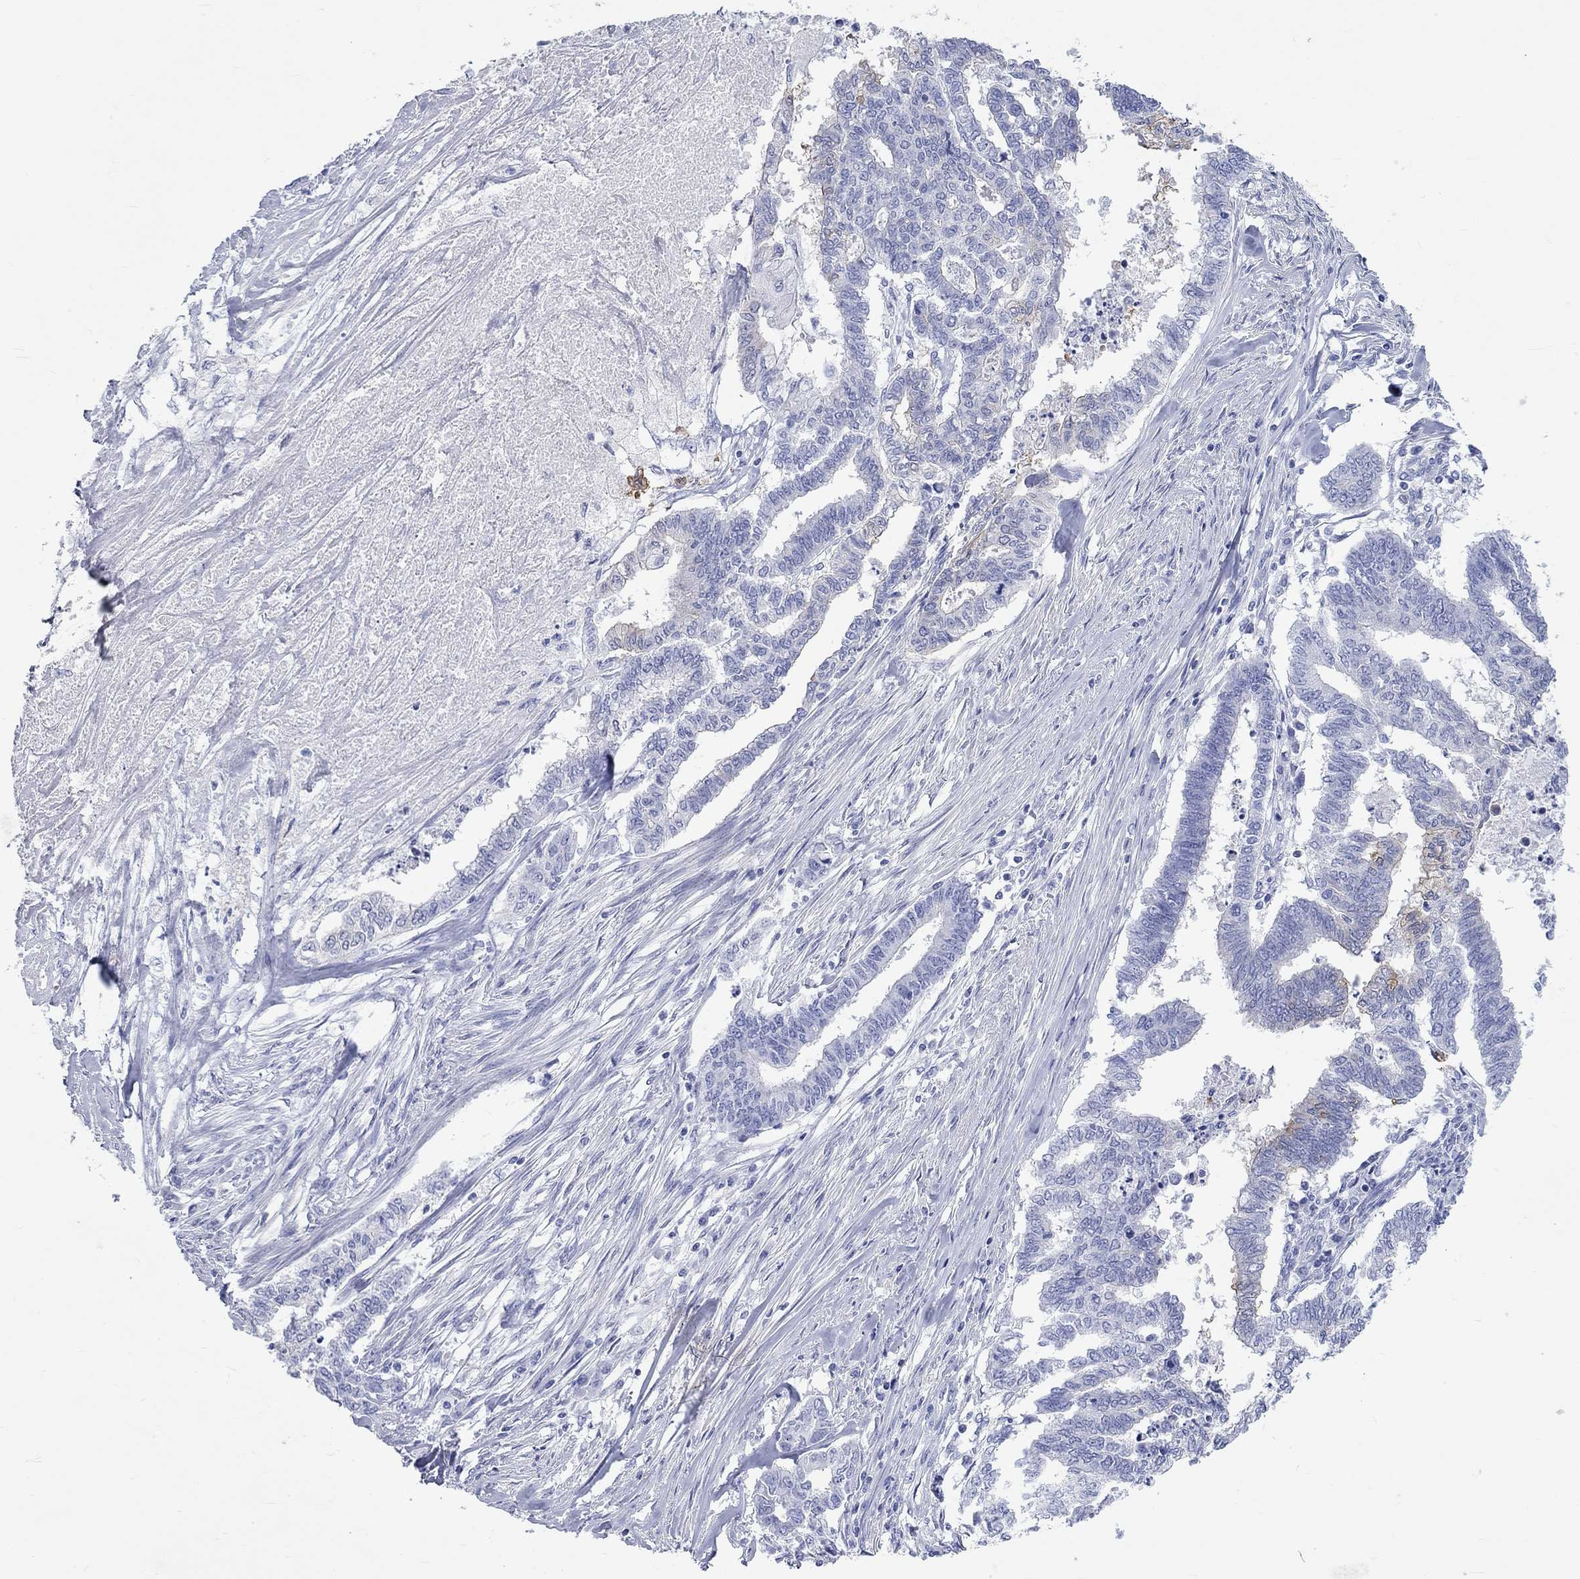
{"staining": {"intensity": "weak", "quantity": "<25%", "location": "cytoplasmic/membranous"}, "tissue": "endometrial cancer", "cell_type": "Tumor cells", "image_type": "cancer", "snomed": [{"axis": "morphology", "description": "Adenocarcinoma, NOS"}, {"axis": "topography", "description": "Endometrium"}], "caption": "Immunohistochemistry photomicrograph of neoplastic tissue: endometrial cancer (adenocarcinoma) stained with DAB reveals no significant protein staining in tumor cells.", "gene": "SPATA9", "patient": {"sex": "female", "age": 79}}